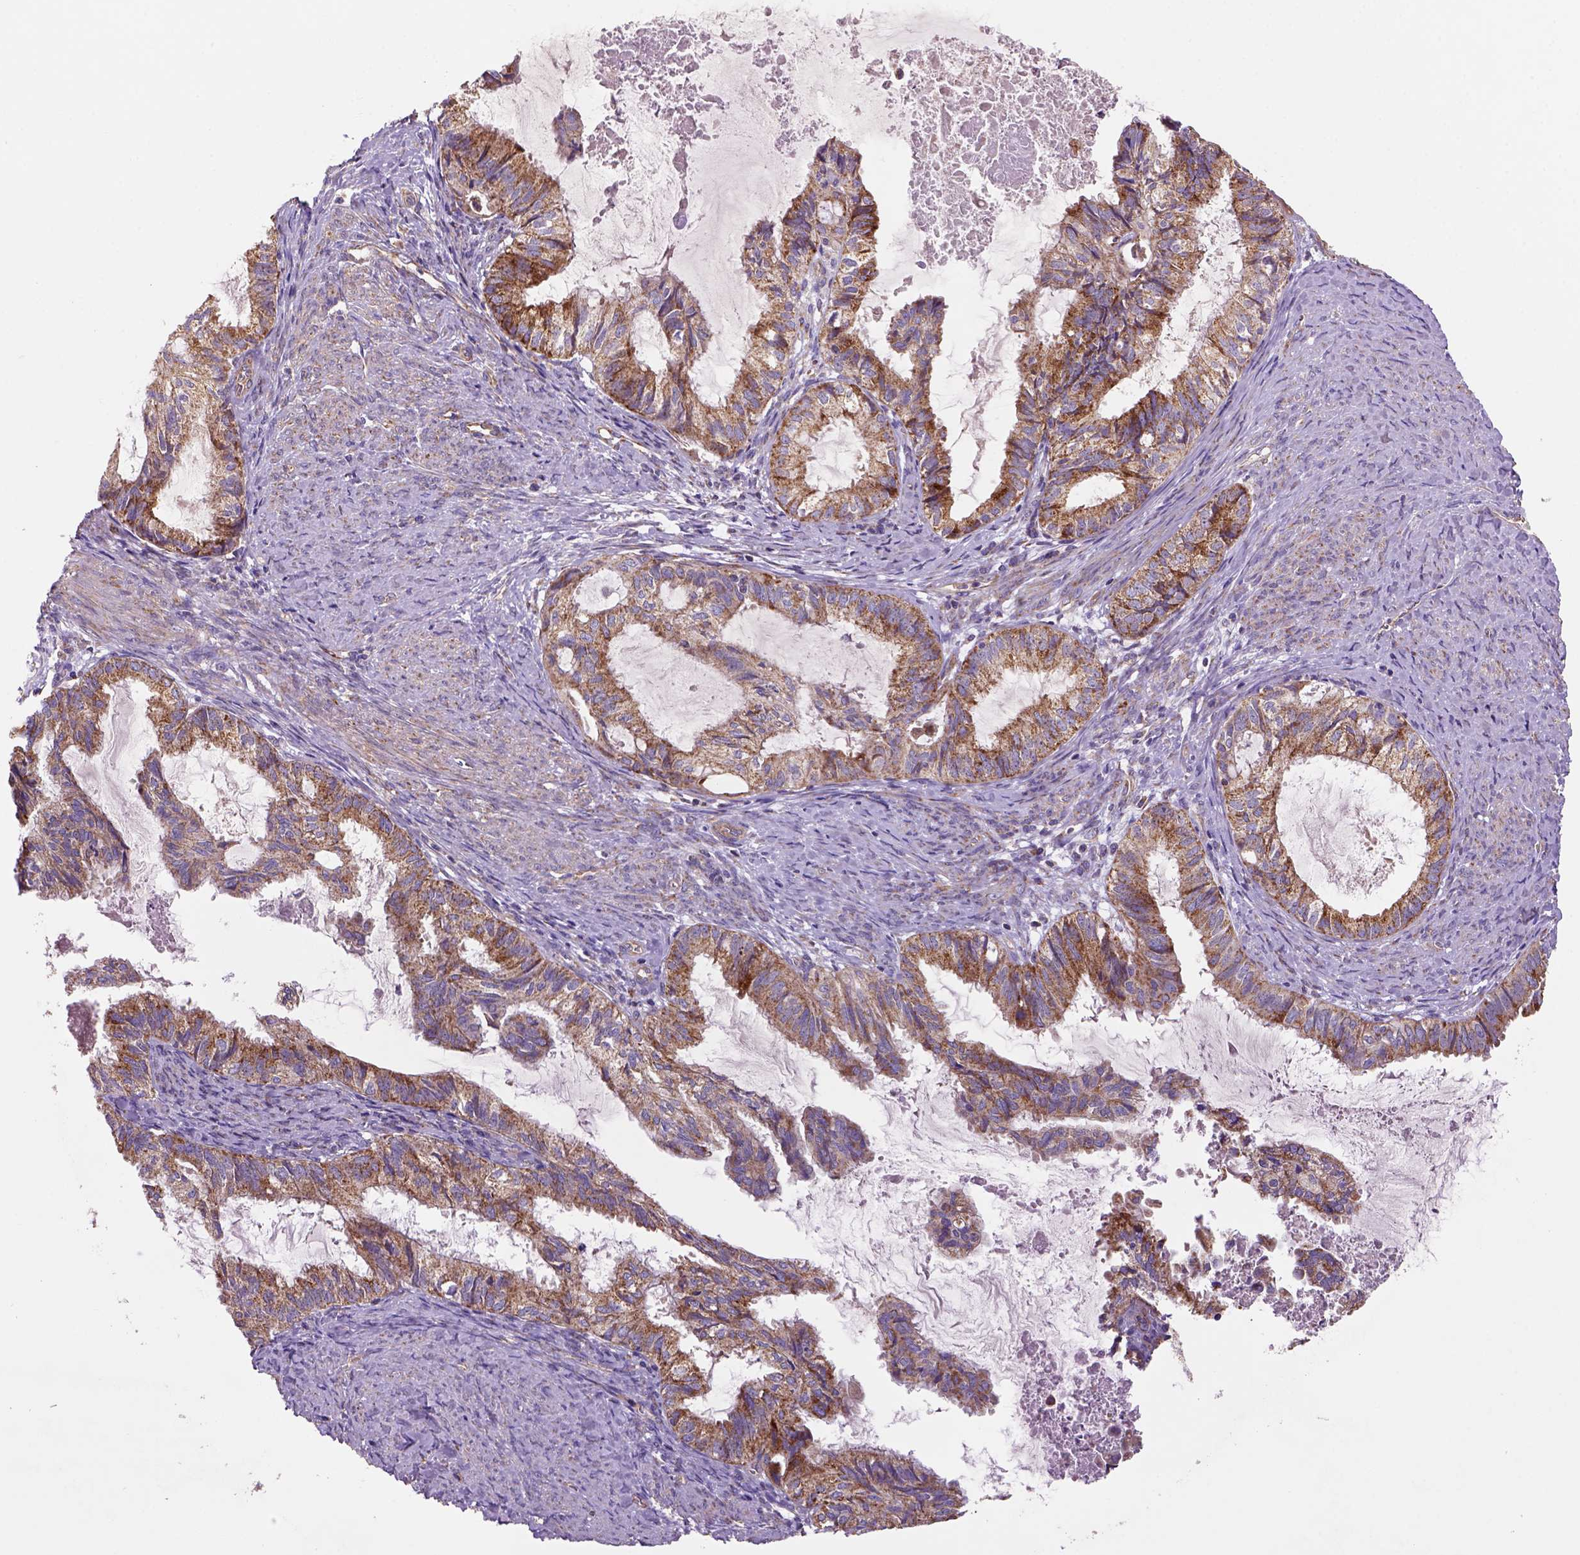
{"staining": {"intensity": "moderate", "quantity": "25%-75%", "location": "cytoplasmic/membranous"}, "tissue": "endometrial cancer", "cell_type": "Tumor cells", "image_type": "cancer", "snomed": [{"axis": "morphology", "description": "Adenocarcinoma, NOS"}, {"axis": "topography", "description": "Endometrium"}], "caption": "DAB (3,3'-diaminobenzidine) immunohistochemical staining of endometrial cancer (adenocarcinoma) displays moderate cytoplasmic/membranous protein staining in approximately 25%-75% of tumor cells. Nuclei are stained in blue.", "gene": "WARS2", "patient": {"sex": "female", "age": 86}}